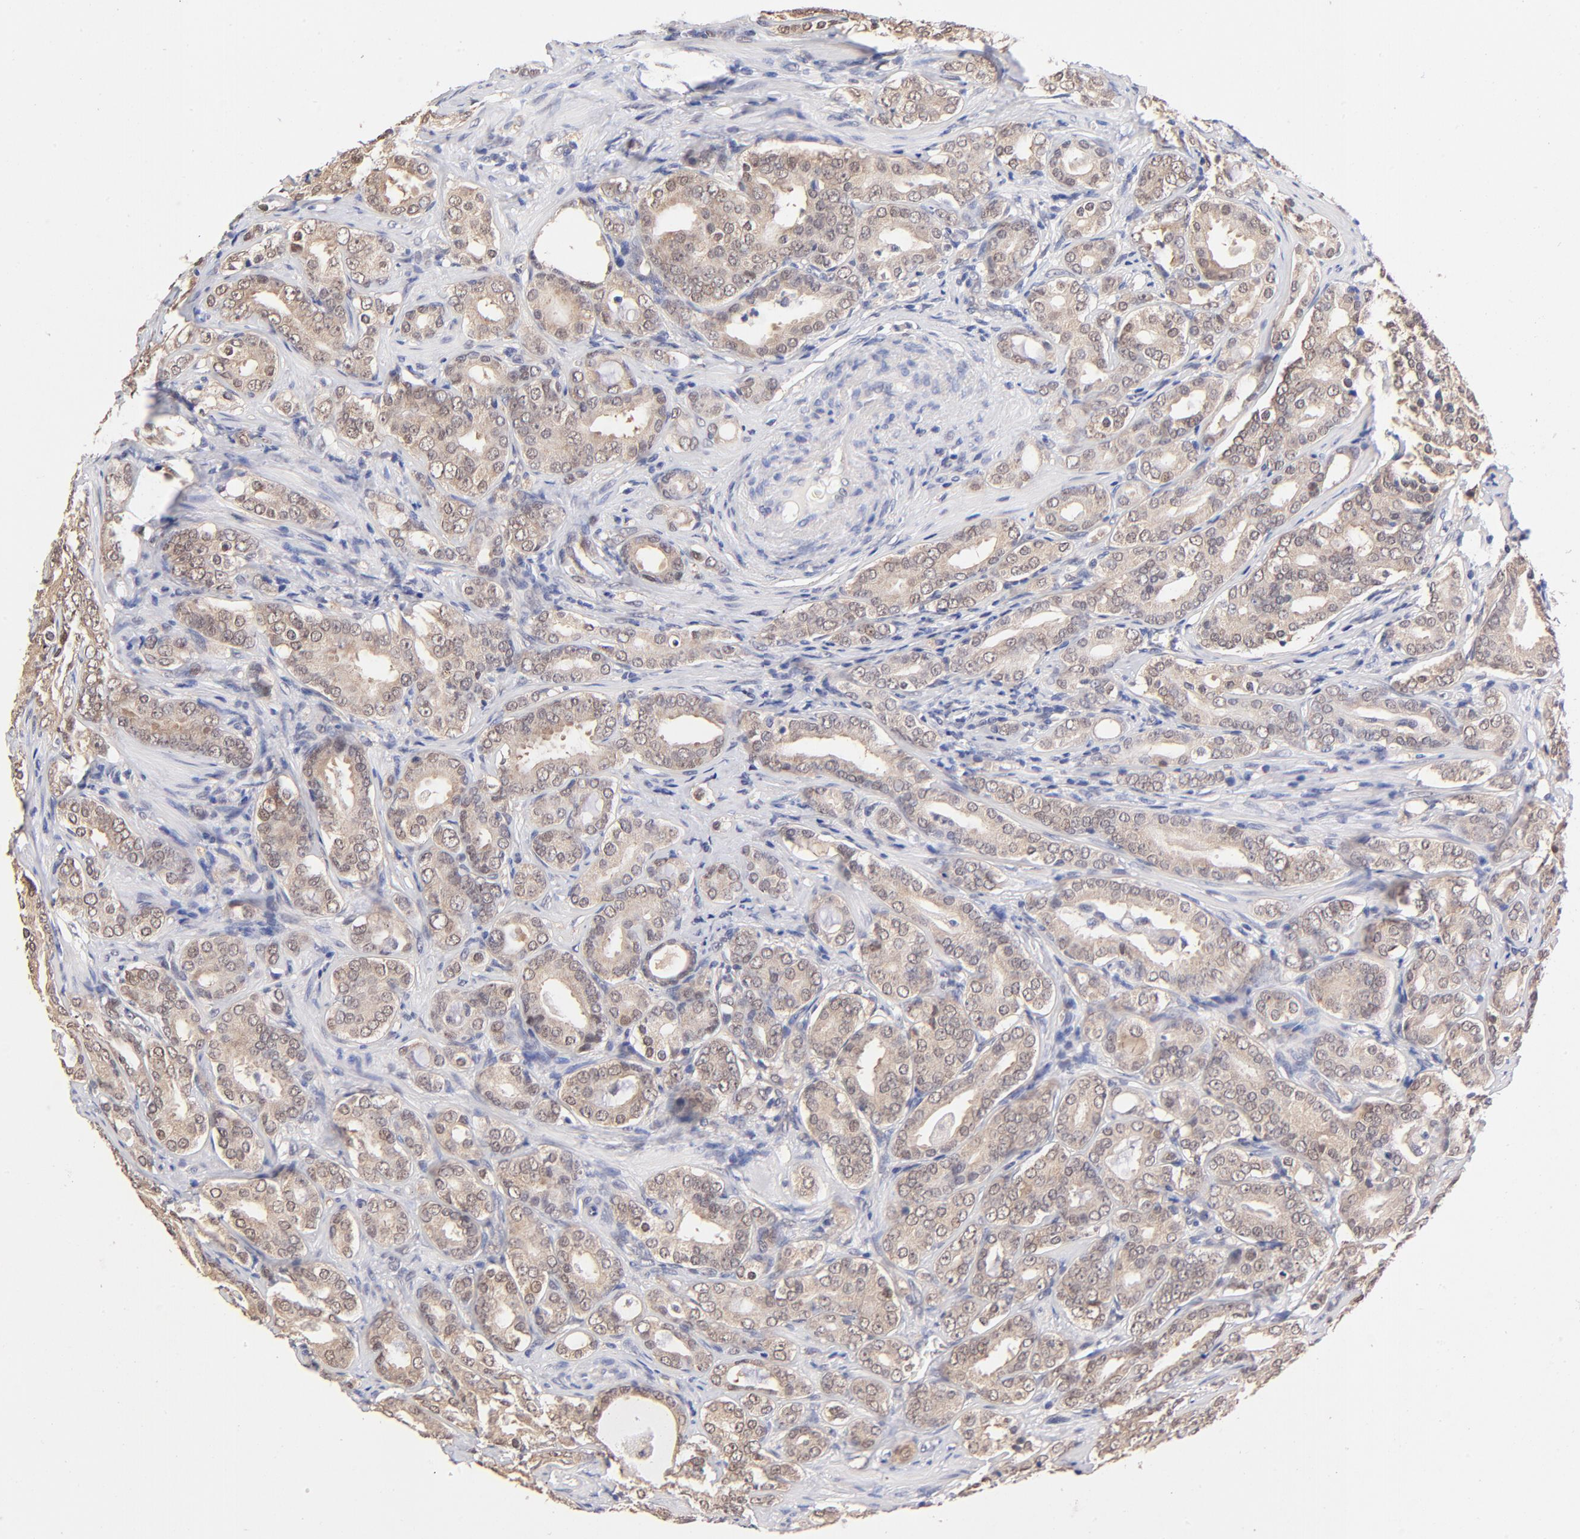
{"staining": {"intensity": "weak", "quantity": "25%-75%", "location": "cytoplasmic/membranous,nuclear"}, "tissue": "prostate cancer", "cell_type": "Tumor cells", "image_type": "cancer", "snomed": [{"axis": "morphology", "description": "Adenocarcinoma, Low grade"}, {"axis": "topography", "description": "Prostate"}], "caption": "The histopathology image demonstrates staining of adenocarcinoma (low-grade) (prostate), revealing weak cytoplasmic/membranous and nuclear protein staining (brown color) within tumor cells. (Brightfield microscopy of DAB IHC at high magnification).", "gene": "TXNL1", "patient": {"sex": "male", "age": 59}}